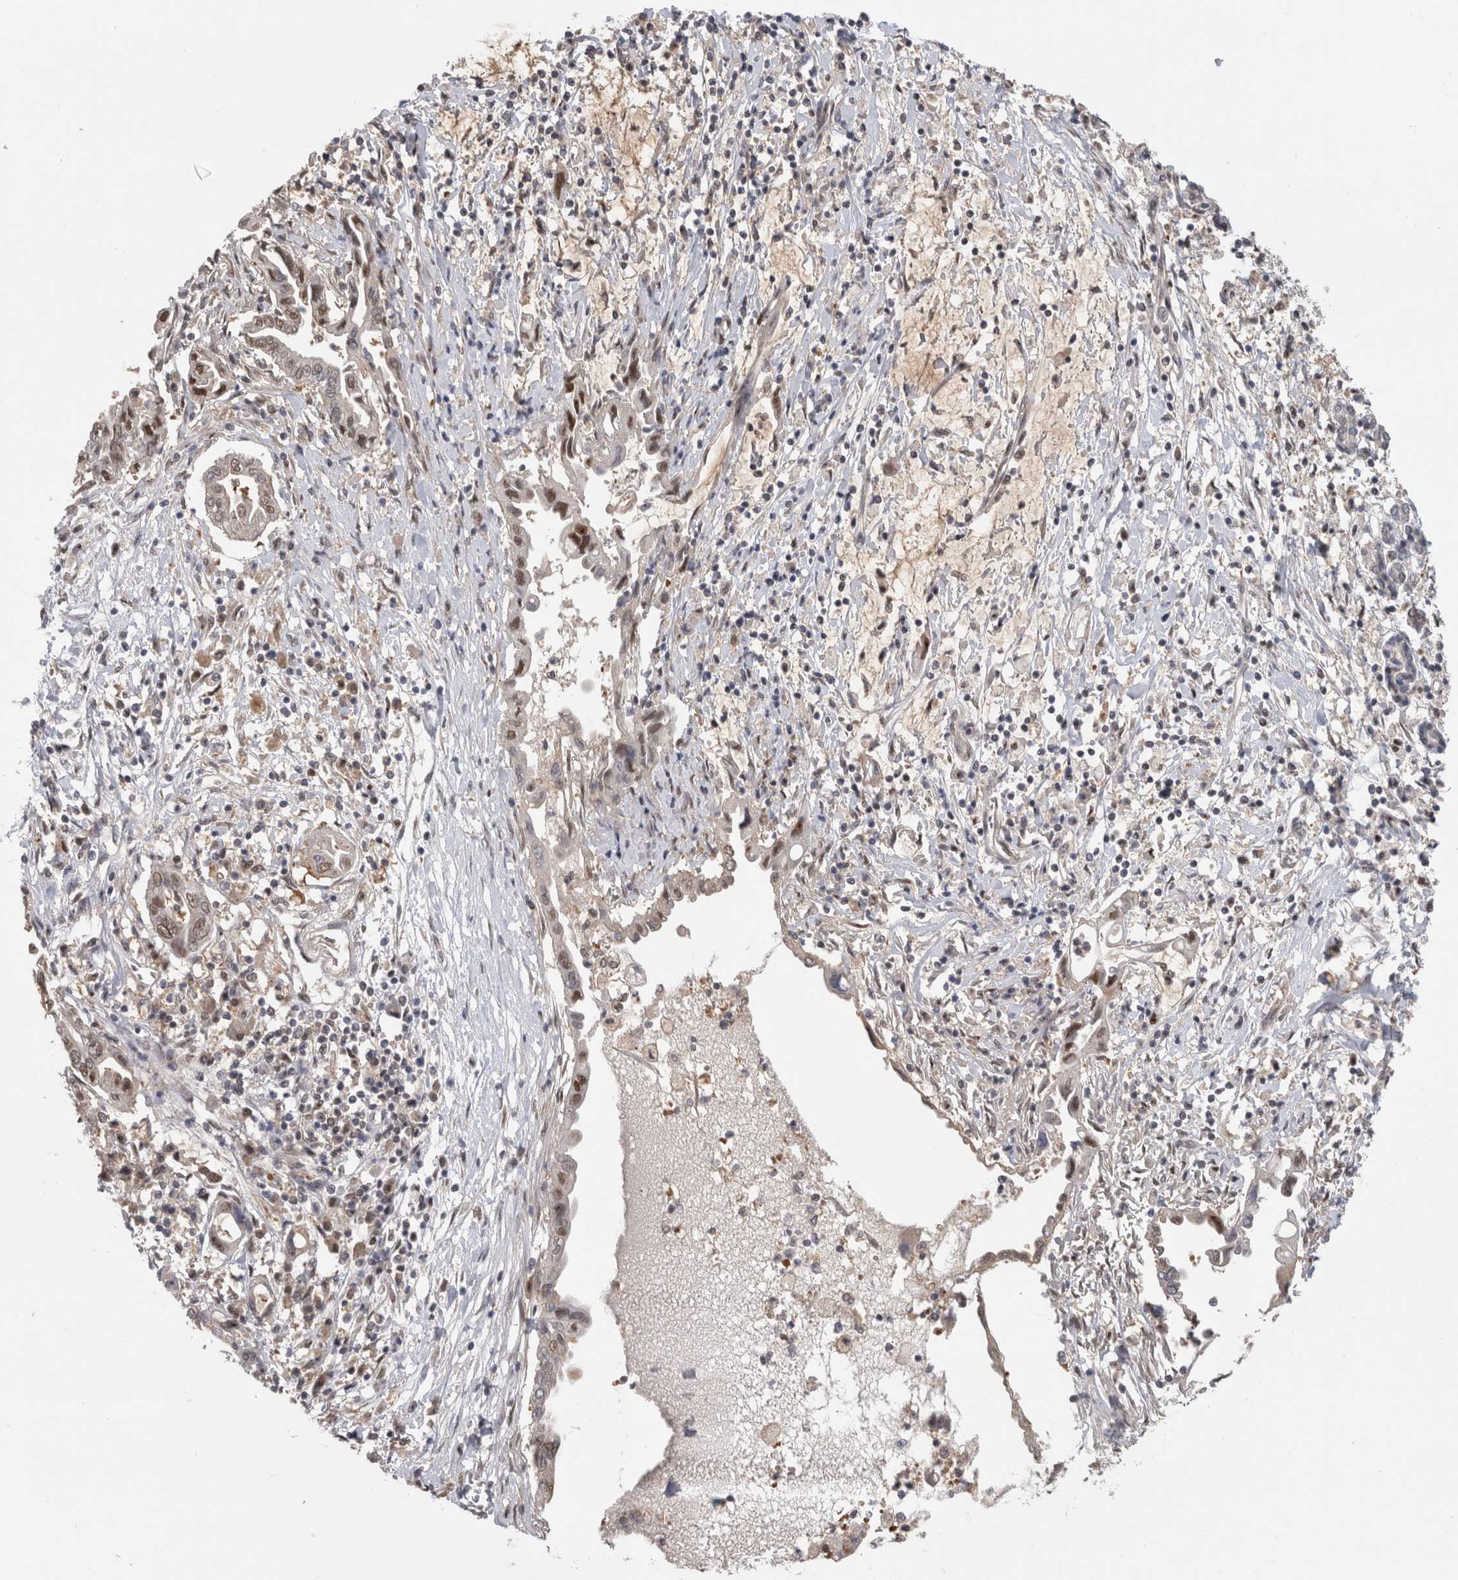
{"staining": {"intensity": "moderate", "quantity": "25%-75%", "location": "nuclear"}, "tissue": "pancreatic cancer", "cell_type": "Tumor cells", "image_type": "cancer", "snomed": [{"axis": "morphology", "description": "Adenocarcinoma, NOS"}, {"axis": "topography", "description": "Pancreas"}], "caption": "Moderate nuclear protein staining is present in approximately 25%-75% of tumor cells in adenocarcinoma (pancreatic). (DAB IHC, brown staining for protein, blue staining for nuclei).", "gene": "PIGP", "patient": {"sex": "female", "age": 57}}